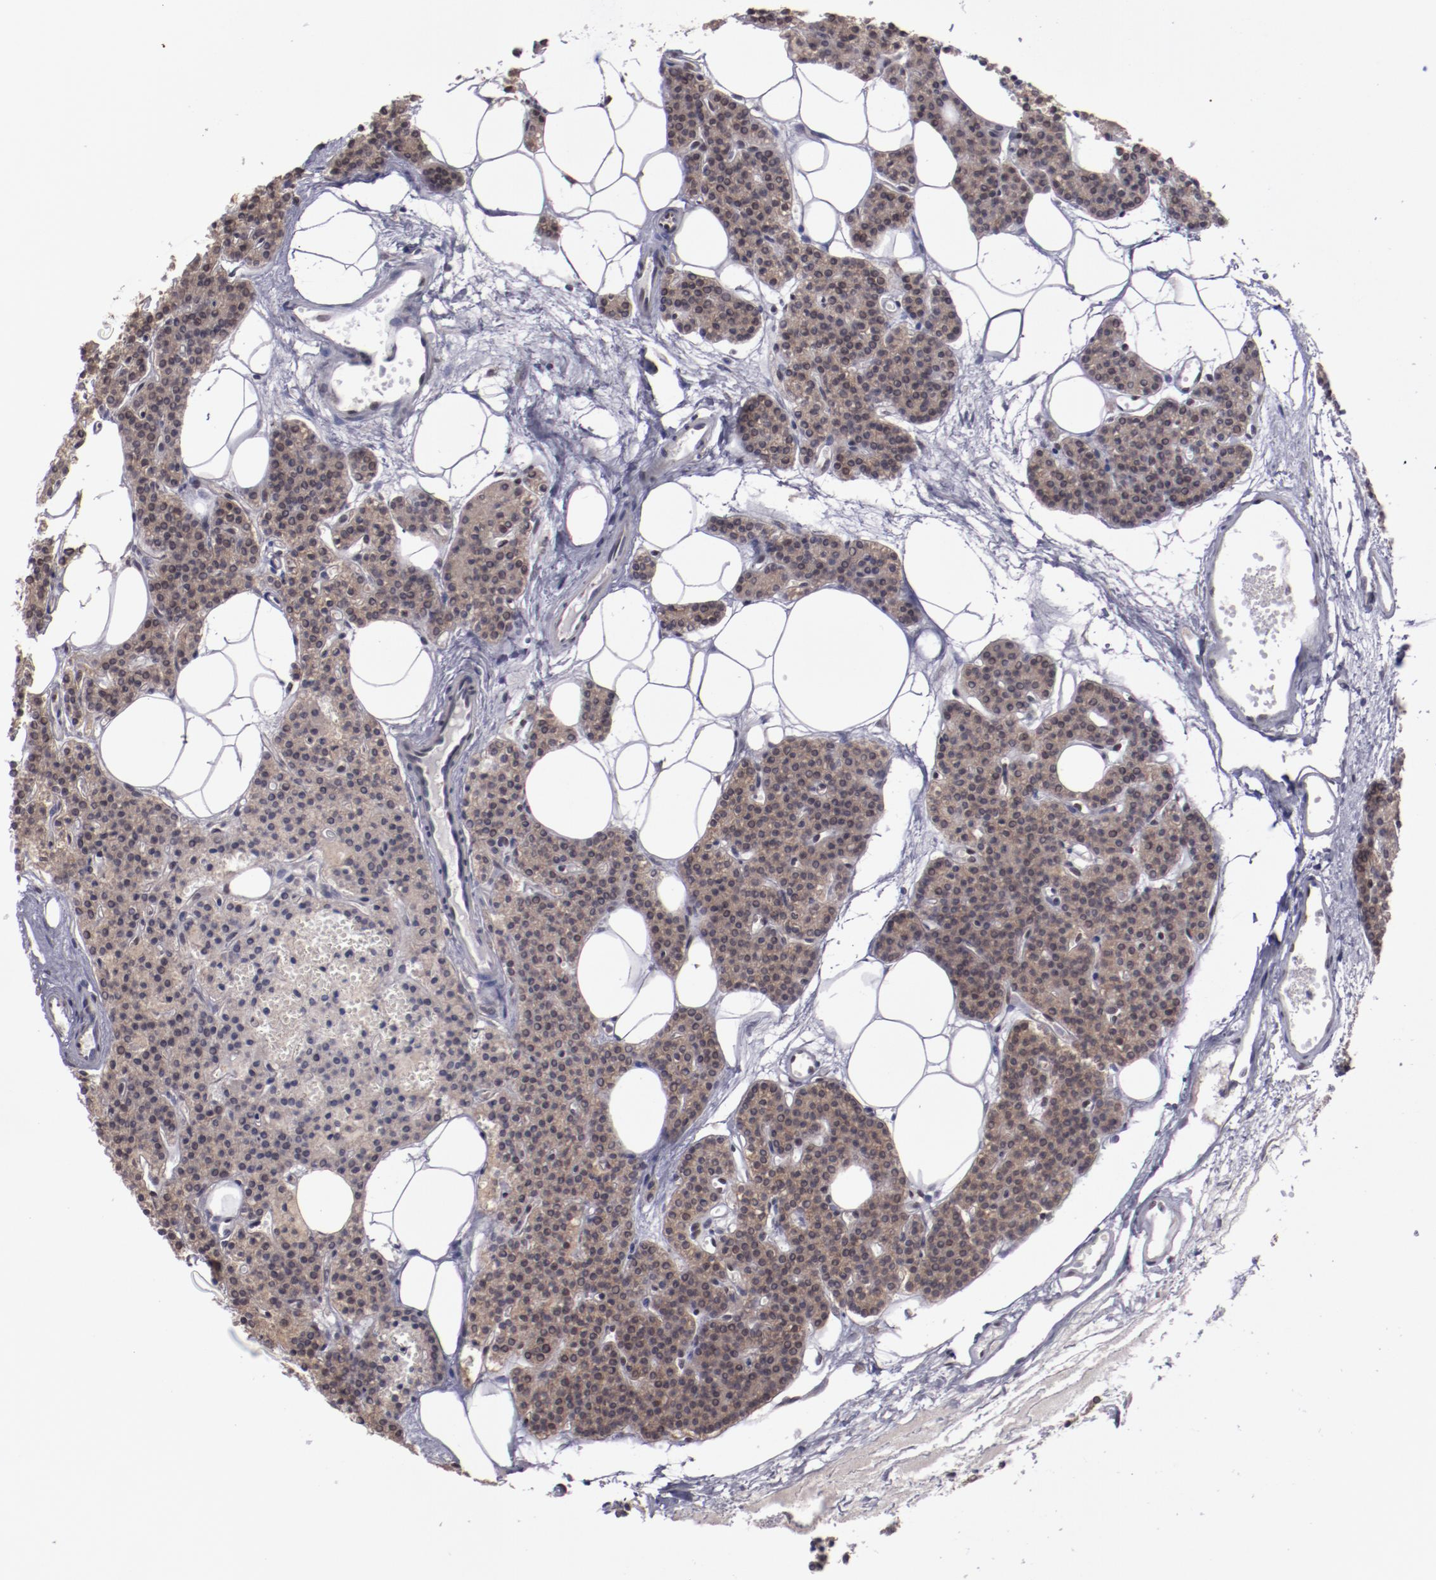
{"staining": {"intensity": "moderate", "quantity": ">75%", "location": "cytoplasmic/membranous"}, "tissue": "parathyroid gland", "cell_type": "Glandular cells", "image_type": "normal", "snomed": [{"axis": "morphology", "description": "Normal tissue, NOS"}, {"axis": "topography", "description": "Parathyroid gland"}], "caption": "The photomicrograph reveals immunohistochemical staining of unremarkable parathyroid gland. There is moderate cytoplasmic/membranous staining is appreciated in about >75% of glandular cells. The protein is stained brown, and the nuclei are stained in blue (DAB (3,3'-diaminobenzidine) IHC with brightfield microscopy, high magnification).", "gene": "ARNT", "patient": {"sex": "male", "age": 24}}